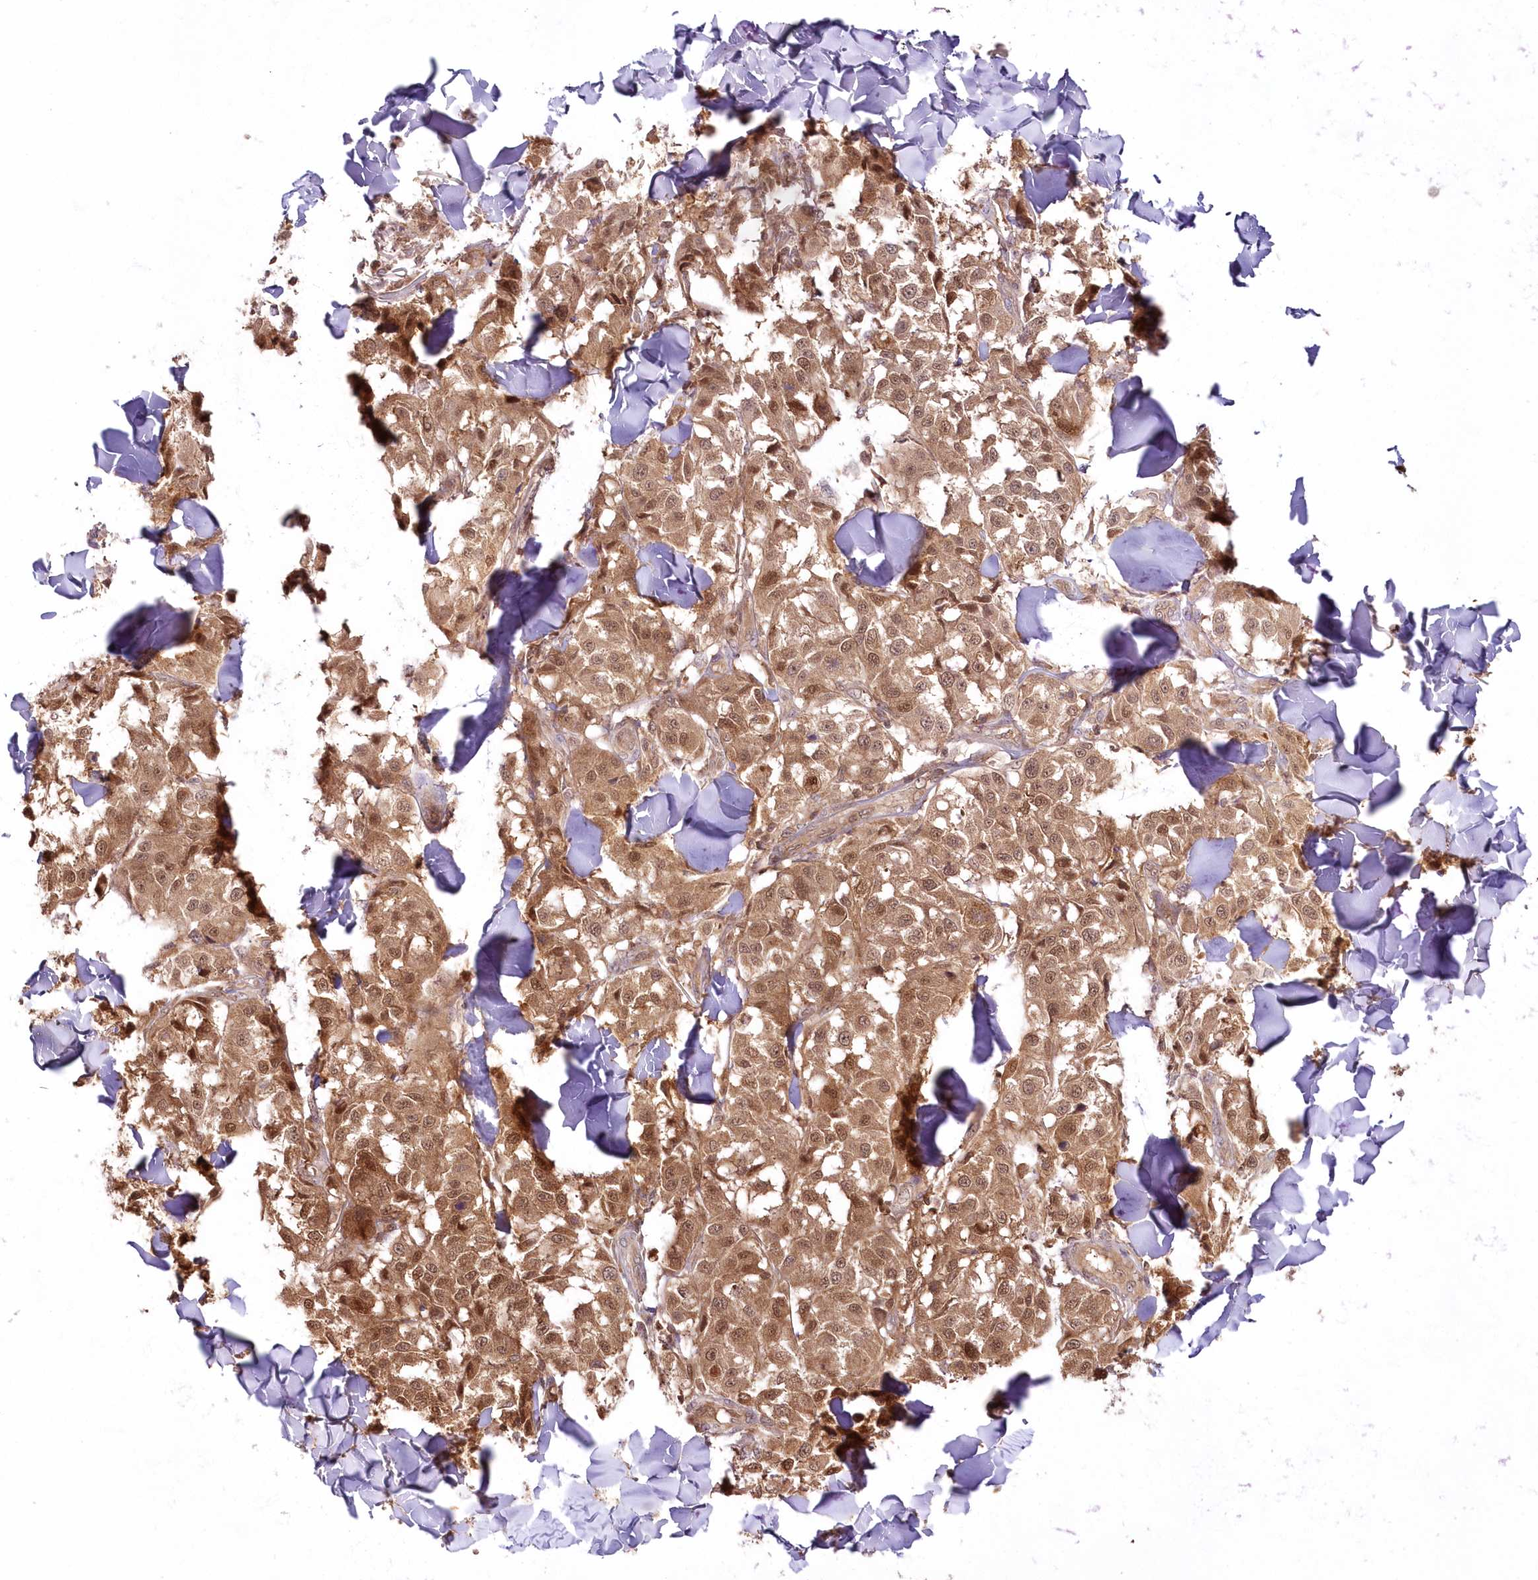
{"staining": {"intensity": "strong", "quantity": ">75%", "location": "cytoplasmic/membranous,nuclear"}, "tissue": "melanoma", "cell_type": "Tumor cells", "image_type": "cancer", "snomed": [{"axis": "morphology", "description": "Malignant melanoma, NOS"}, {"axis": "topography", "description": "Skin"}], "caption": "IHC micrograph of human melanoma stained for a protein (brown), which shows high levels of strong cytoplasmic/membranous and nuclear positivity in about >75% of tumor cells.", "gene": "IMPA1", "patient": {"sex": "female", "age": 64}}